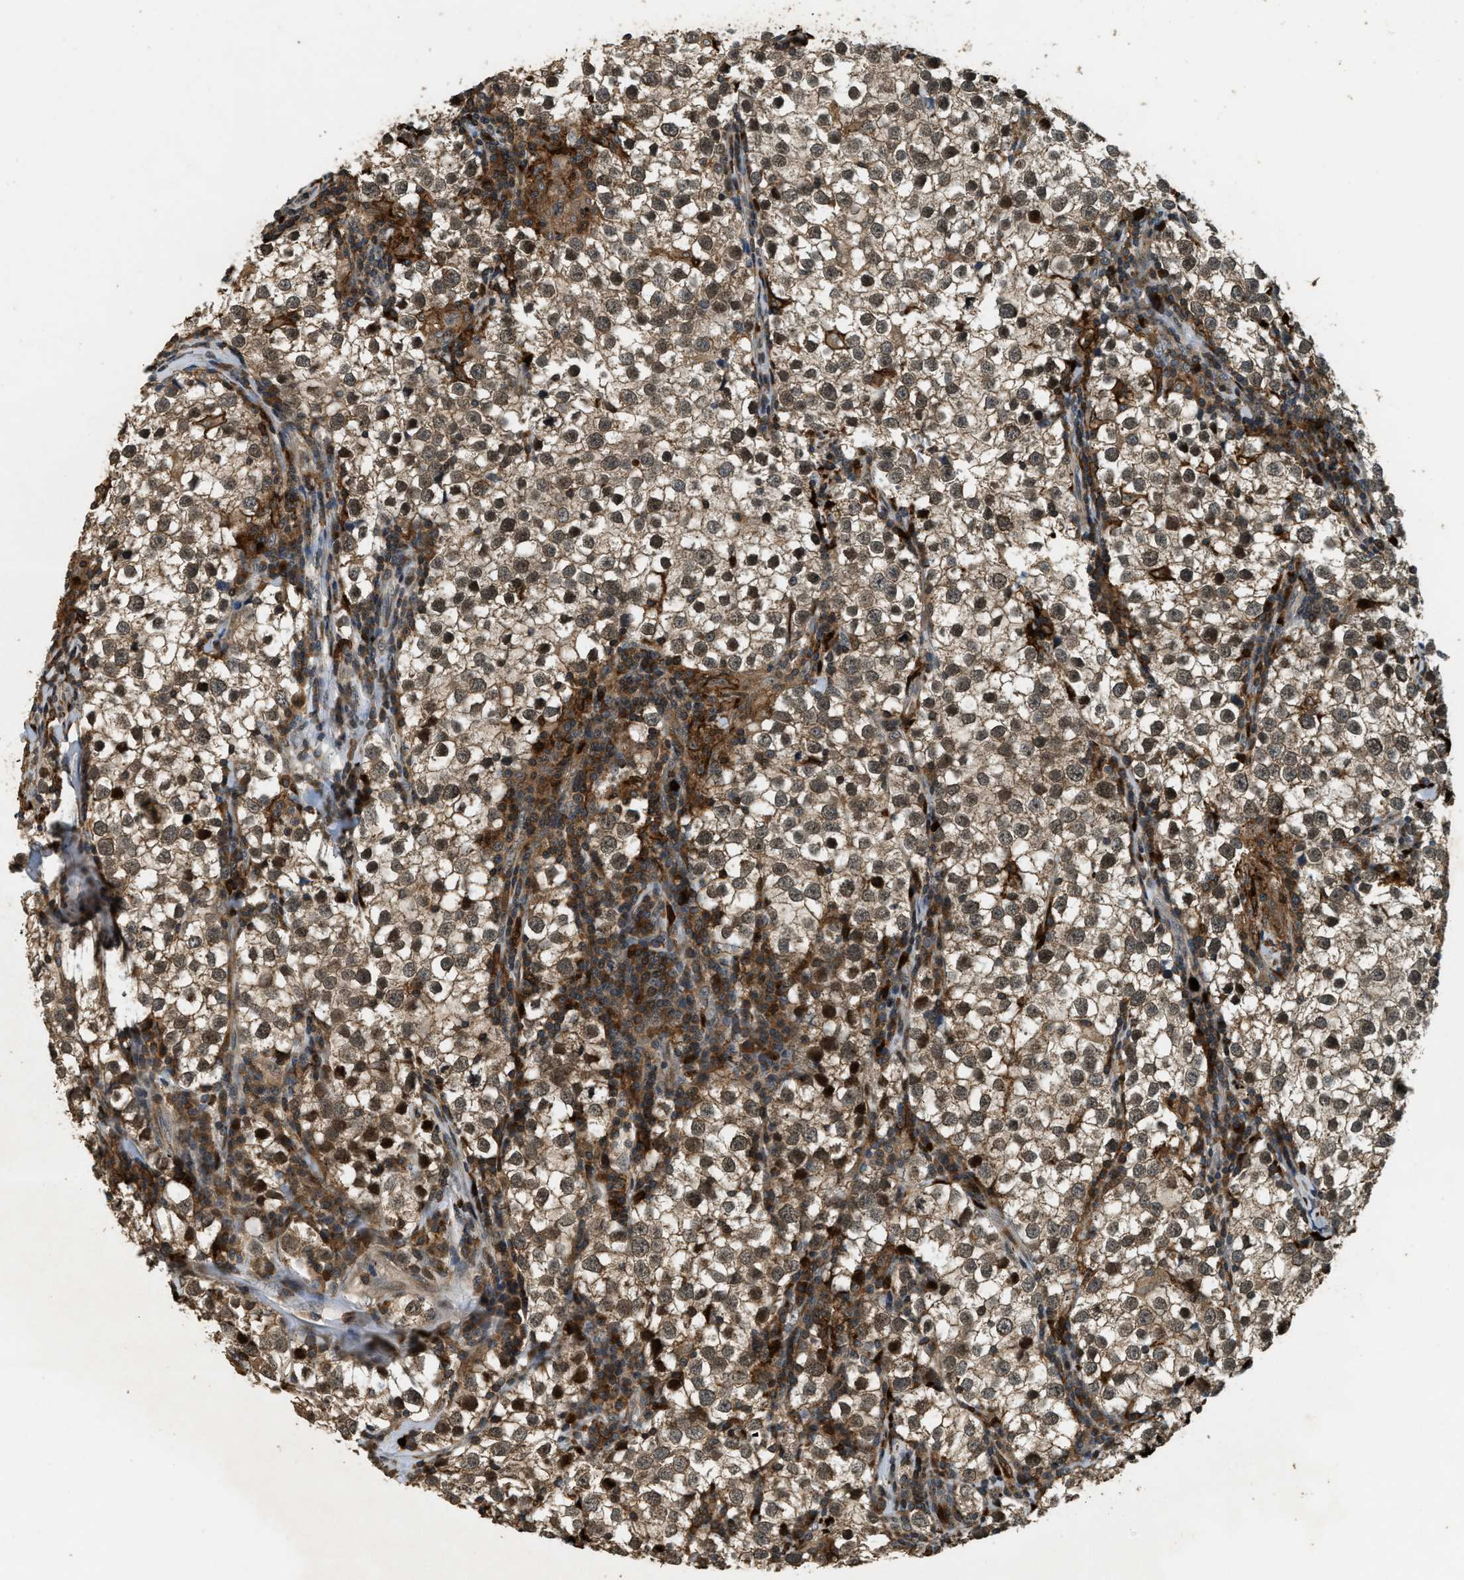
{"staining": {"intensity": "moderate", "quantity": ">75%", "location": "cytoplasmic/membranous"}, "tissue": "testis cancer", "cell_type": "Tumor cells", "image_type": "cancer", "snomed": [{"axis": "morphology", "description": "Seminoma, NOS"}, {"axis": "morphology", "description": "Carcinoma, Embryonal, NOS"}, {"axis": "topography", "description": "Testis"}], "caption": "There is medium levels of moderate cytoplasmic/membranous positivity in tumor cells of testis embryonal carcinoma, as demonstrated by immunohistochemical staining (brown color).", "gene": "RNF141", "patient": {"sex": "male", "age": 36}}